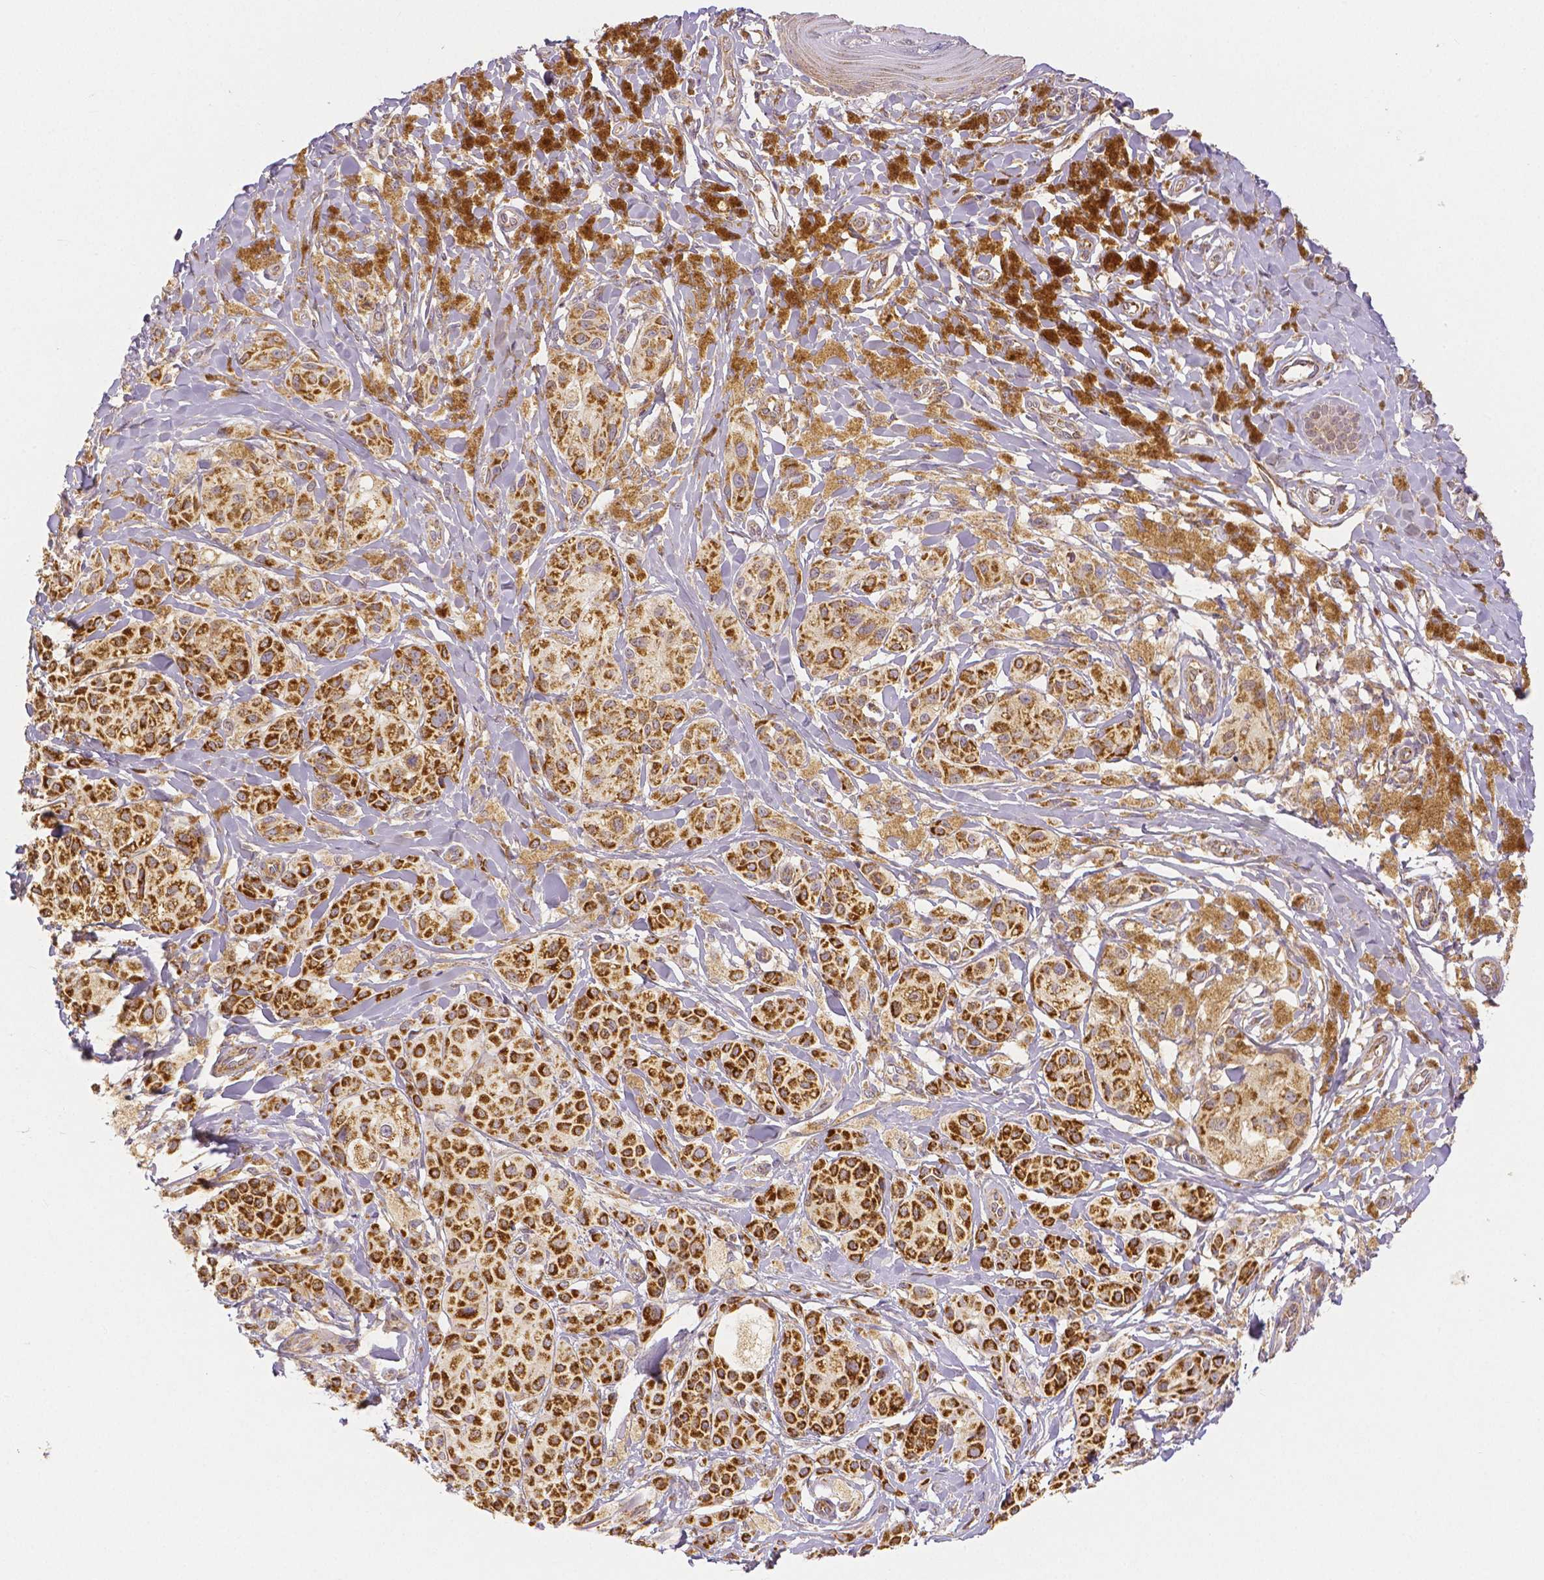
{"staining": {"intensity": "strong", "quantity": ">75%", "location": "cytoplasmic/membranous"}, "tissue": "melanoma", "cell_type": "Tumor cells", "image_type": "cancer", "snomed": [{"axis": "morphology", "description": "Malignant melanoma, NOS"}, {"axis": "topography", "description": "Skin"}], "caption": "Tumor cells reveal high levels of strong cytoplasmic/membranous positivity in approximately >75% of cells in human melanoma.", "gene": "RHOT1", "patient": {"sex": "female", "age": 80}}